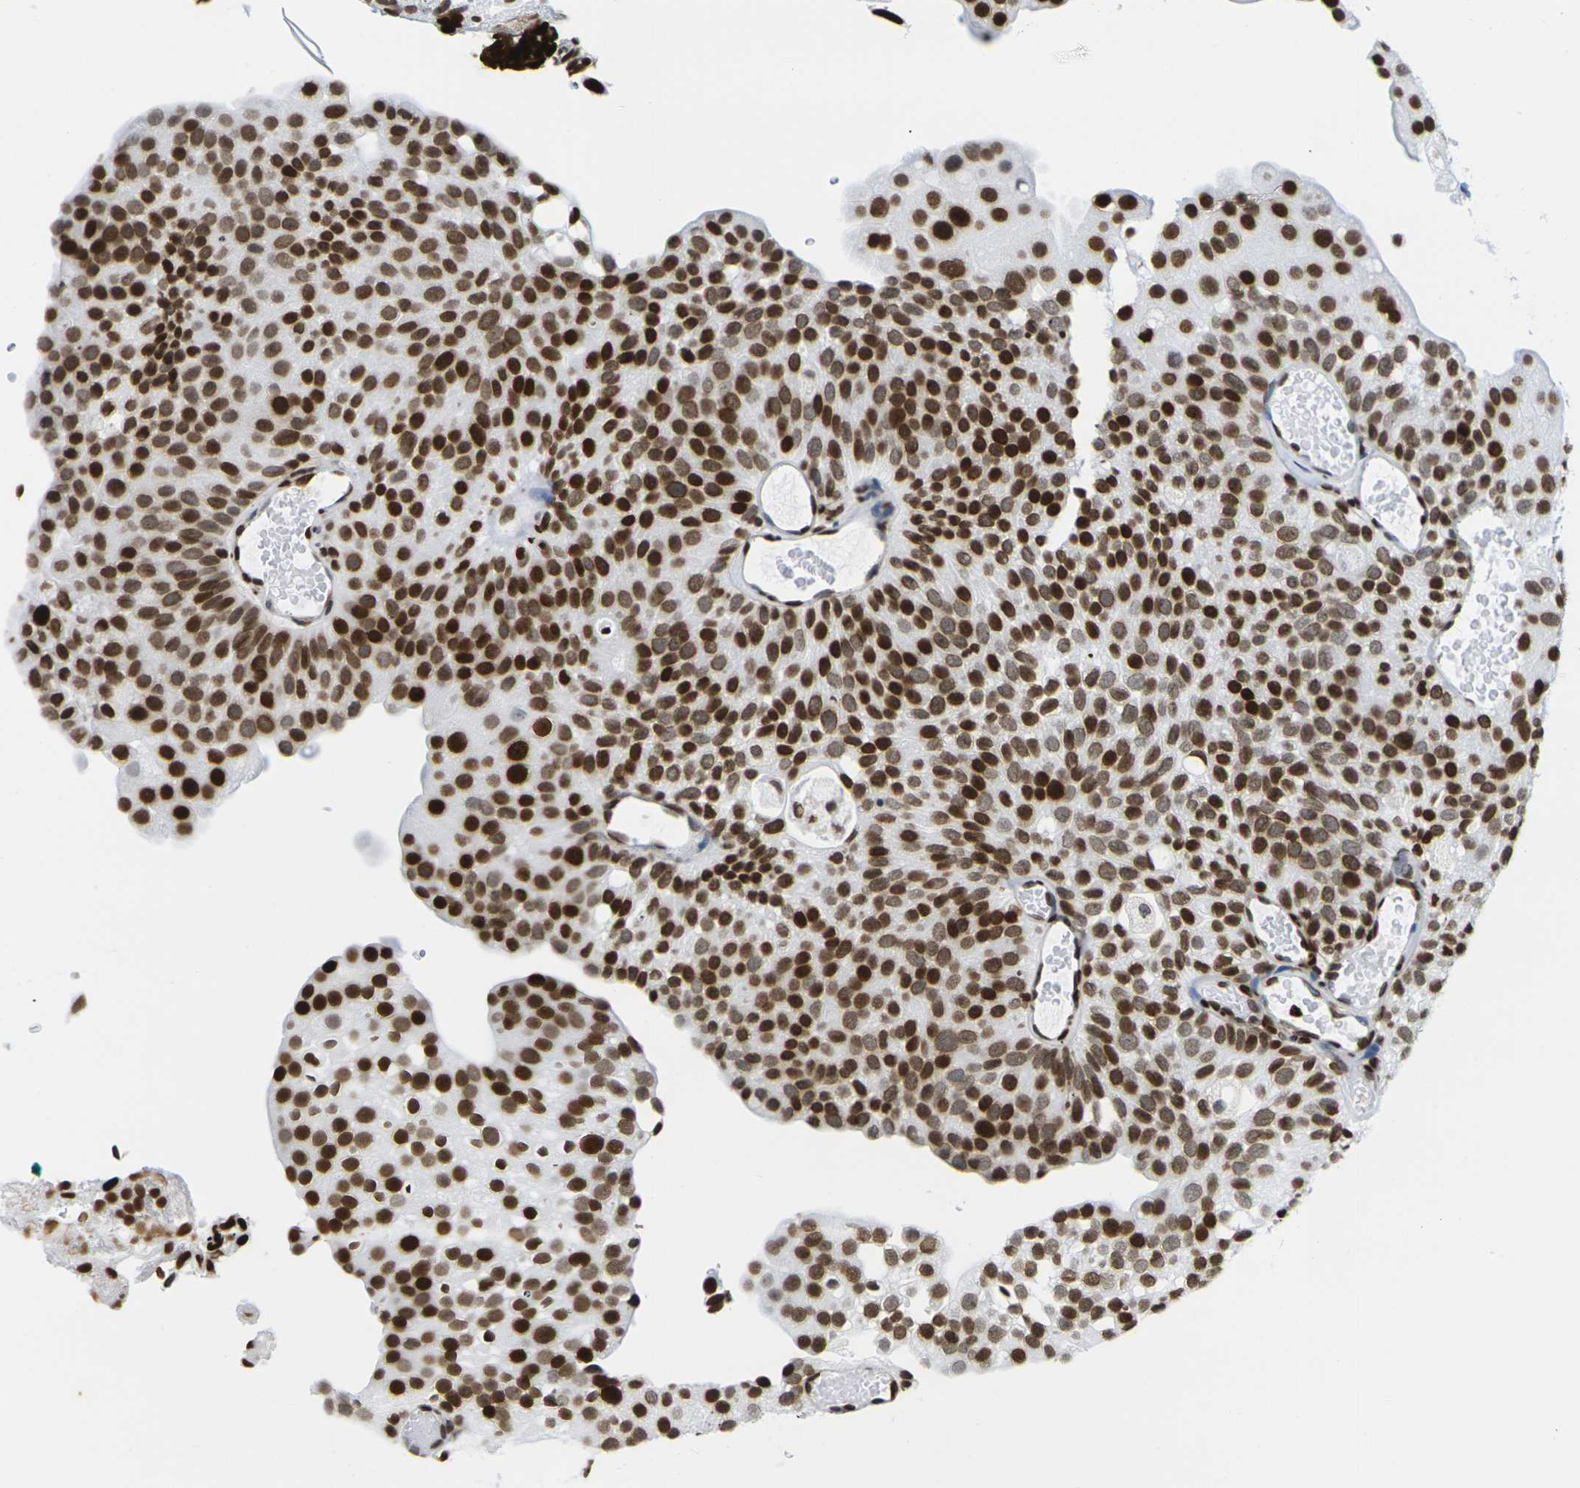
{"staining": {"intensity": "strong", "quantity": ">75%", "location": "nuclear"}, "tissue": "urothelial cancer", "cell_type": "Tumor cells", "image_type": "cancer", "snomed": [{"axis": "morphology", "description": "Urothelial carcinoma, Low grade"}, {"axis": "topography", "description": "Urinary bladder"}], "caption": "Protein expression analysis of urothelial cancer reveals strong nuclear staining in approximately >75% of tumor cells.", "gene": "H2AC21", "patient": {"sex": "male", "age": 78}}